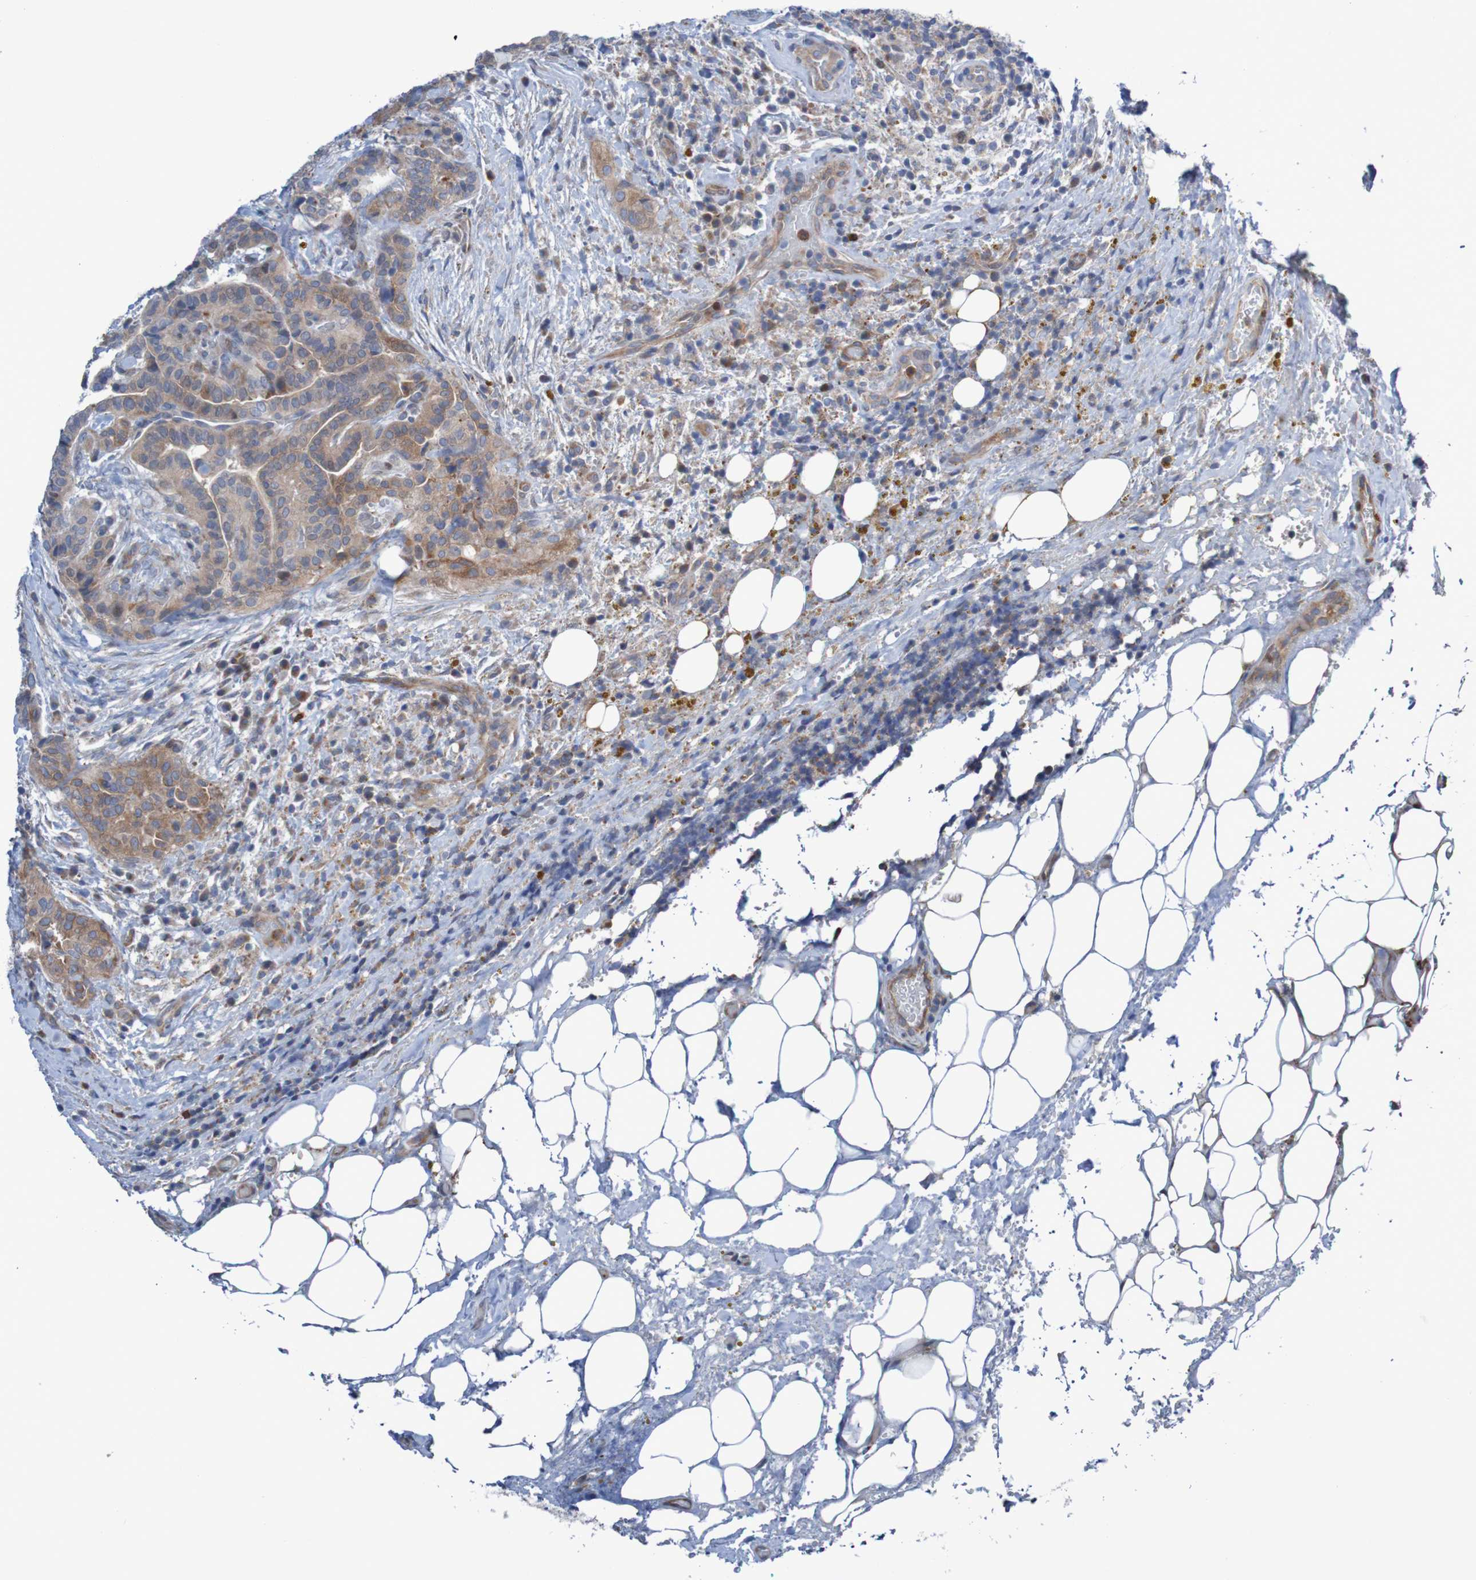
{"staining": {"intensity": "moderate", "quantity": "25%-75%", "location": "cytoplasmic/membranous"}, "tissue": "thyroid cancer", "cell_type": "Tumor cells", "image_type": "cancer", "snomed": [{"axis": "morphology", "description": "Papillary adenocarcinoma, NOS"}, {"axis": "topography", "description": "Thyroid gland"}], "caption": "Protein expression analysis of thyroid cancer (papillary adenocarcinoma) reveals moderate cytoplasmic/membranous staining in approximately 25%-75% of tumor cells.", "gene": "ANGPT4", "patient": {"sex": "male", "age": 77}}